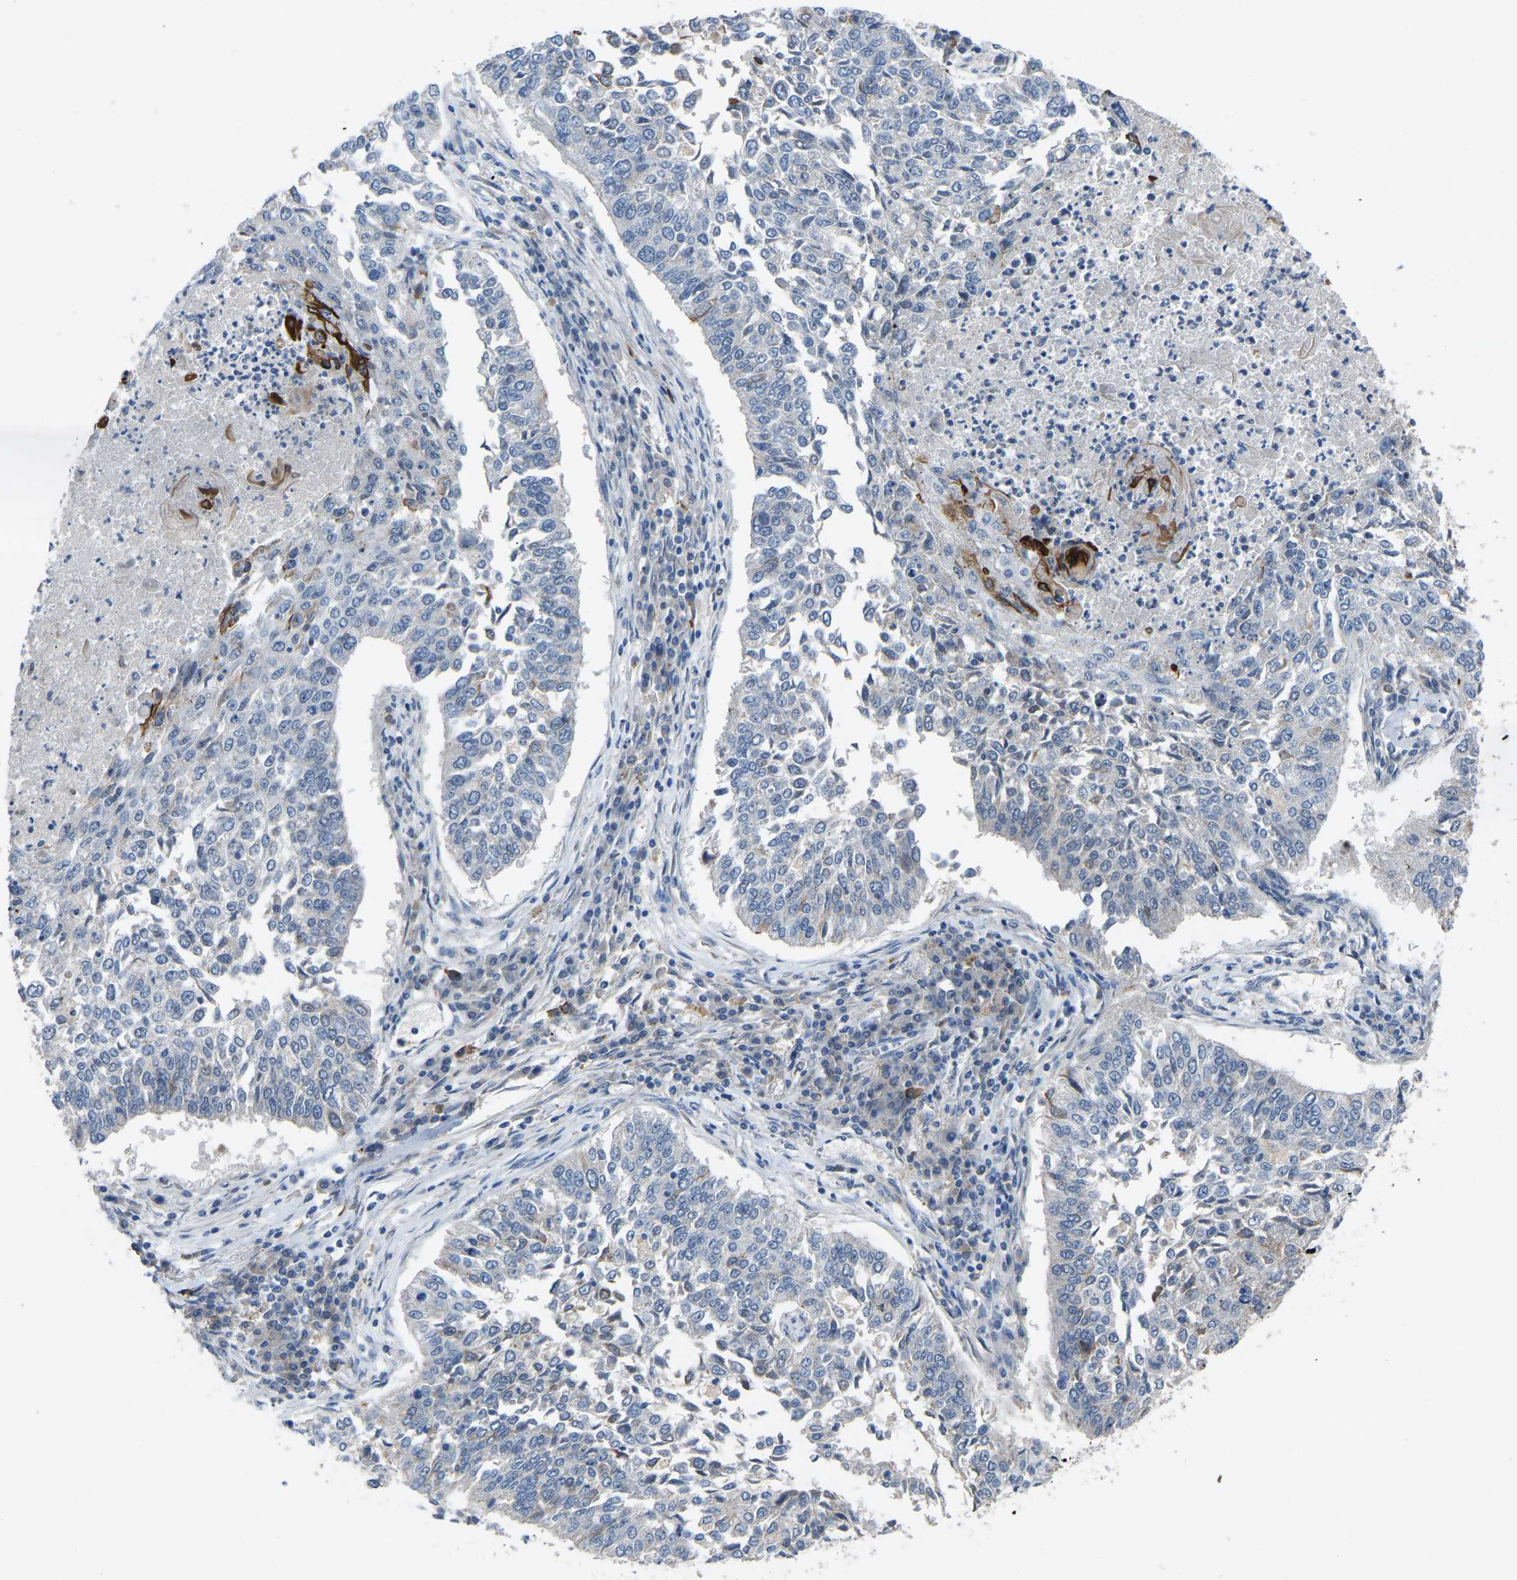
{"staining": {"intensity": "negative", "quantity": "none", "location": "none"}, "tissue": "lung cancer", "cell_type": "Tumor cells", "image_type": "cancer", "snomed": [{"axis": "morphology", "description": "Normal tissue, NOS"}, {"axis": "morphology", "description": "Squamous cell carcinoma, NOS"}, {"axis": "topography", "description": "Cartilage tissue"}, {"axis": "topography", "description": "Bronchus"}, {"axis": "topography", "description": "Lung"}], "caption": "Immunohistochemistry of lung squamous cell carcinoma exhibits no positivity in tumor cells.", "gene": "FHIT", "patient": {"sex": "female", "age": 49}}